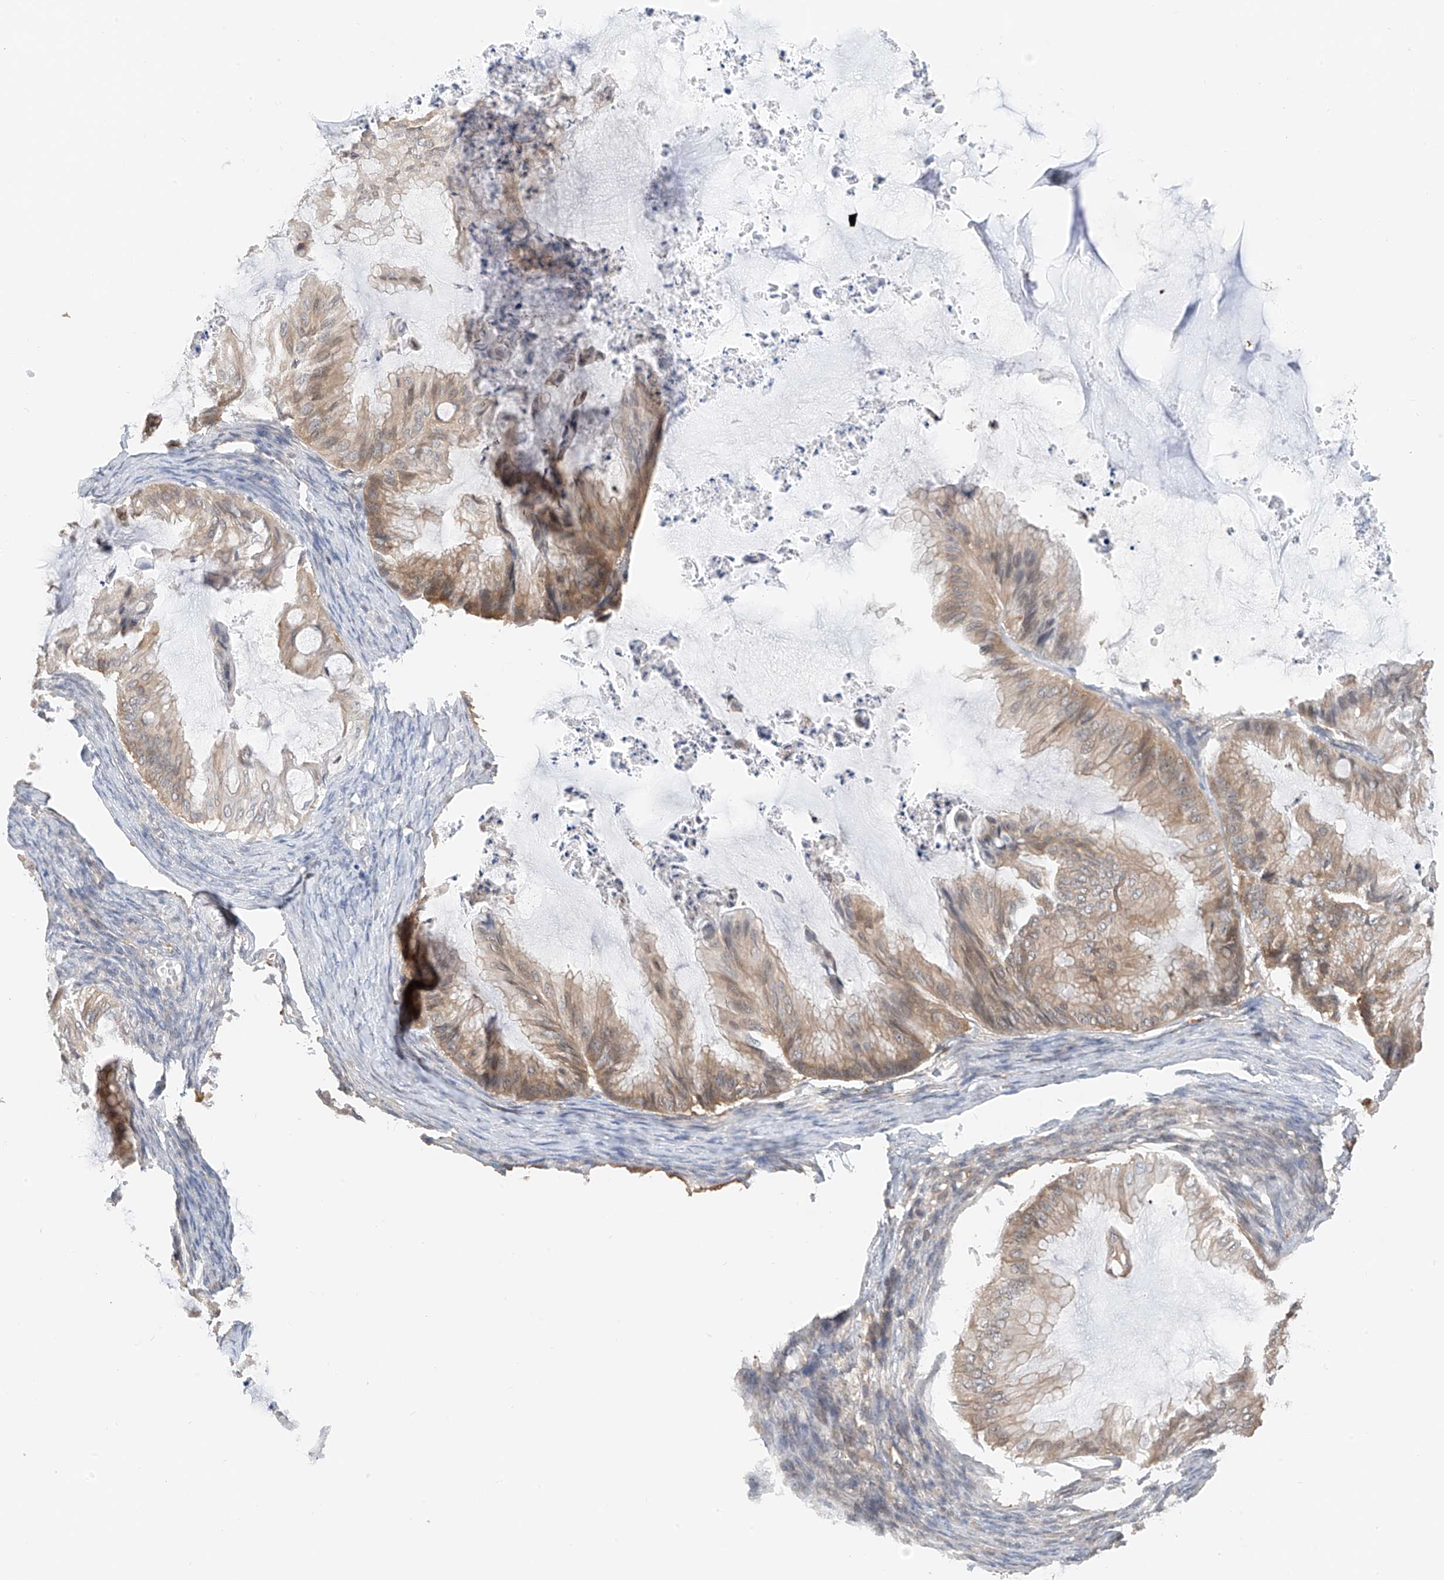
{"staining": {"intensity": "weak", "quantity": ">75%", "location": "cytoplasmic/membranous"}, "tissue": "ovarian cancer", "cell_type": "Tumor cells", "image_type": "cancer", "snomed": [{"axis": "morphology", "description": "Cystadenocarcinoma, mucinous, NOS"}, {"axis": "topography", "description": "Ovary"}], "caption": "Mucinous cystadenocarcinoma (ovarian) tissue displays weak cytoplasmic/membranous expression in about >75% of tumor cells (Stains: DAB (3,3'-diaminobenzidine) in brown, nuclei in blue, Microscopy: brightfield microscopy at high magnification).", "gene": "PPA2", "patient": {"sex": "female", "age": 71}}